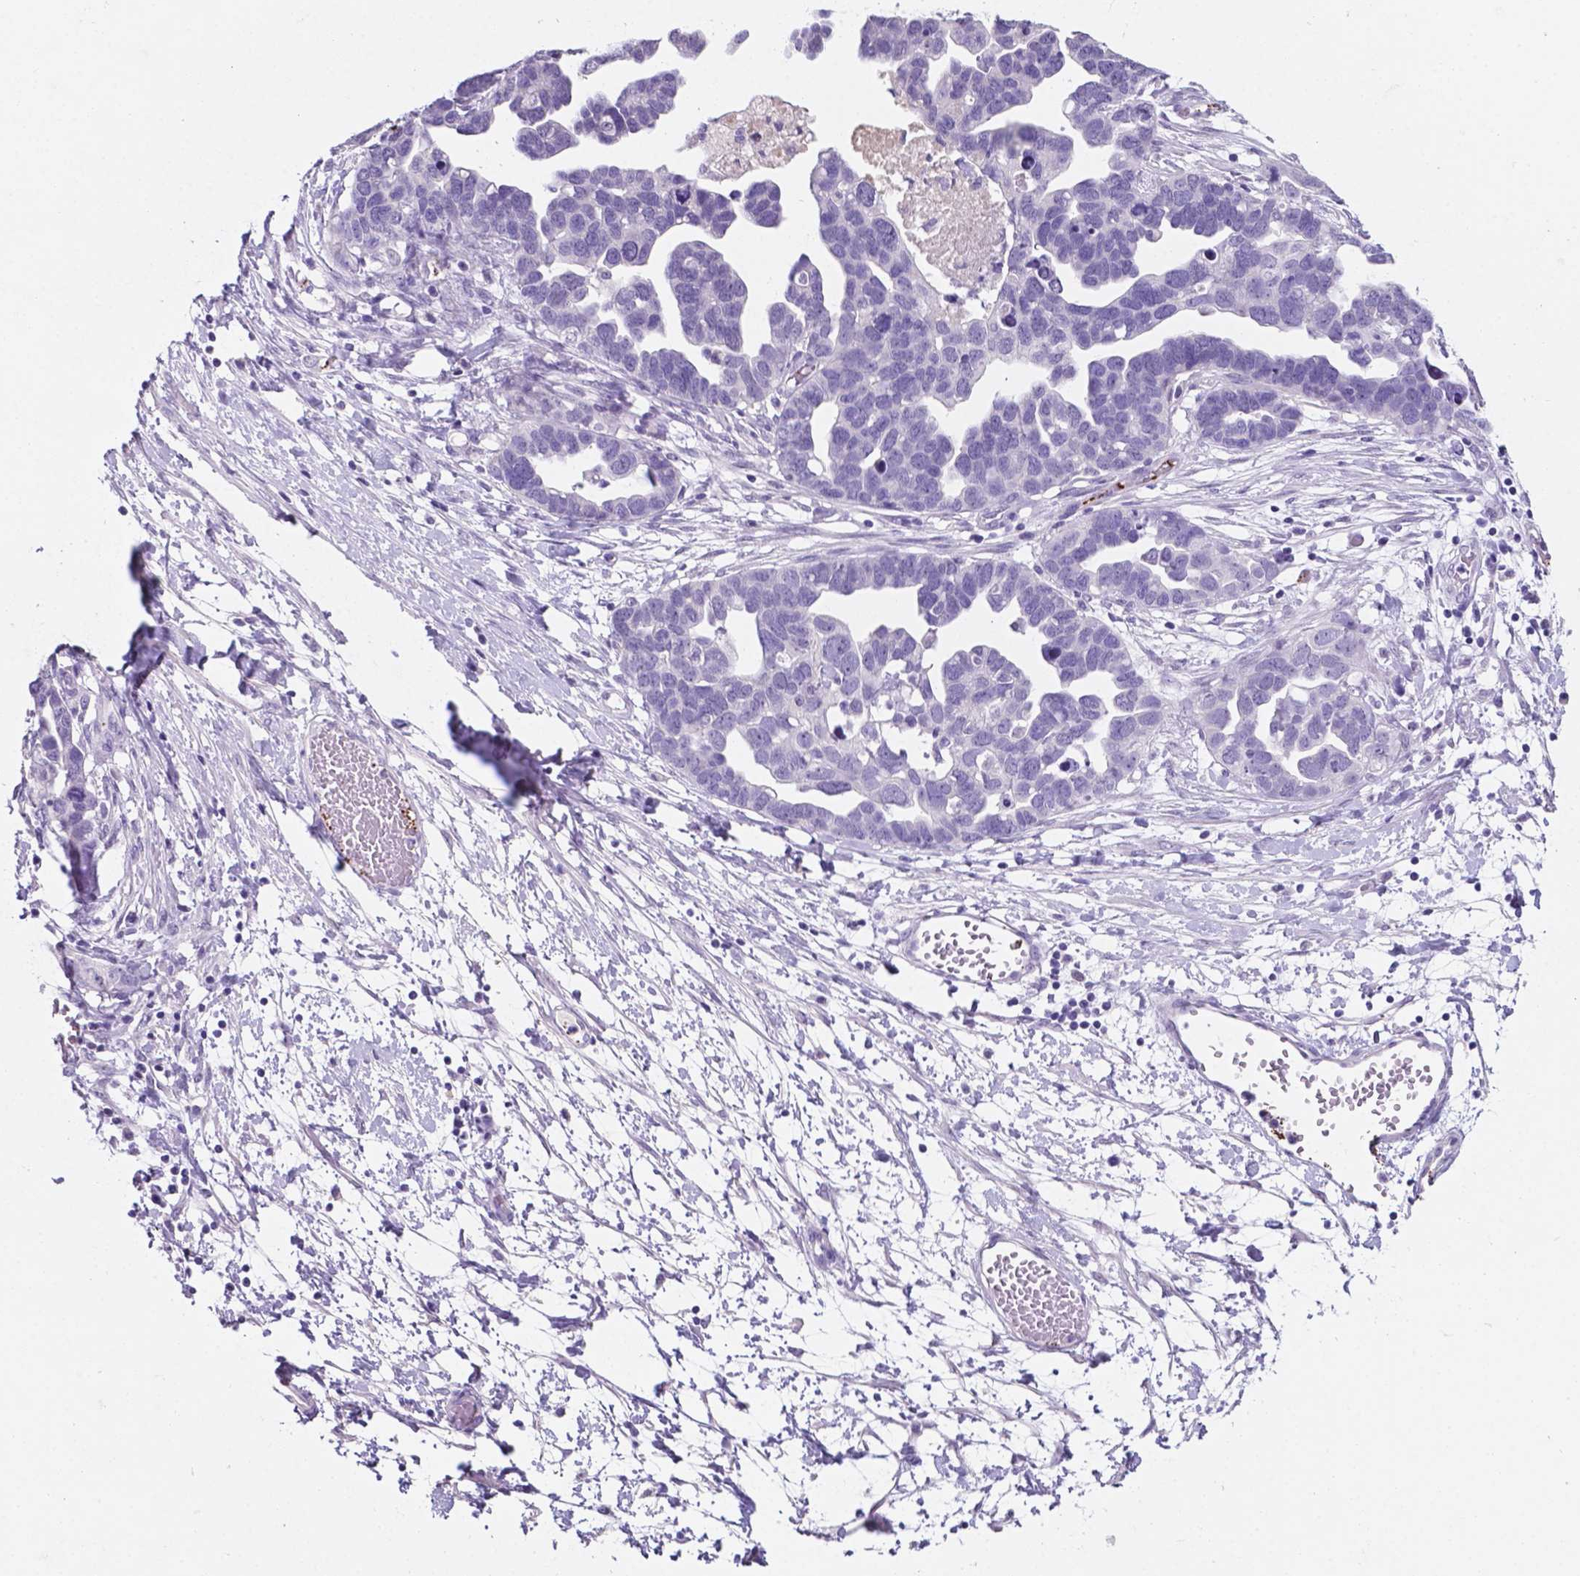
{"staining": {"intensity": "negative", "quantity": "none", "location": "none"}, "tissue": "ovarian cancer", "cell_type": "Tumor cells", "image_type": "cancer", "snomed": [{"axis": "morphology", "description": "Cystadenocarcinoma, serous, NOS"}, {"axis": "topography", "description": "Ovary"}], "caption": "Tumor cells are negative for brown protein staining in ovarian cancer.", "gene": "EBLN2", "patient": {"sex": "female", "age": 54}}